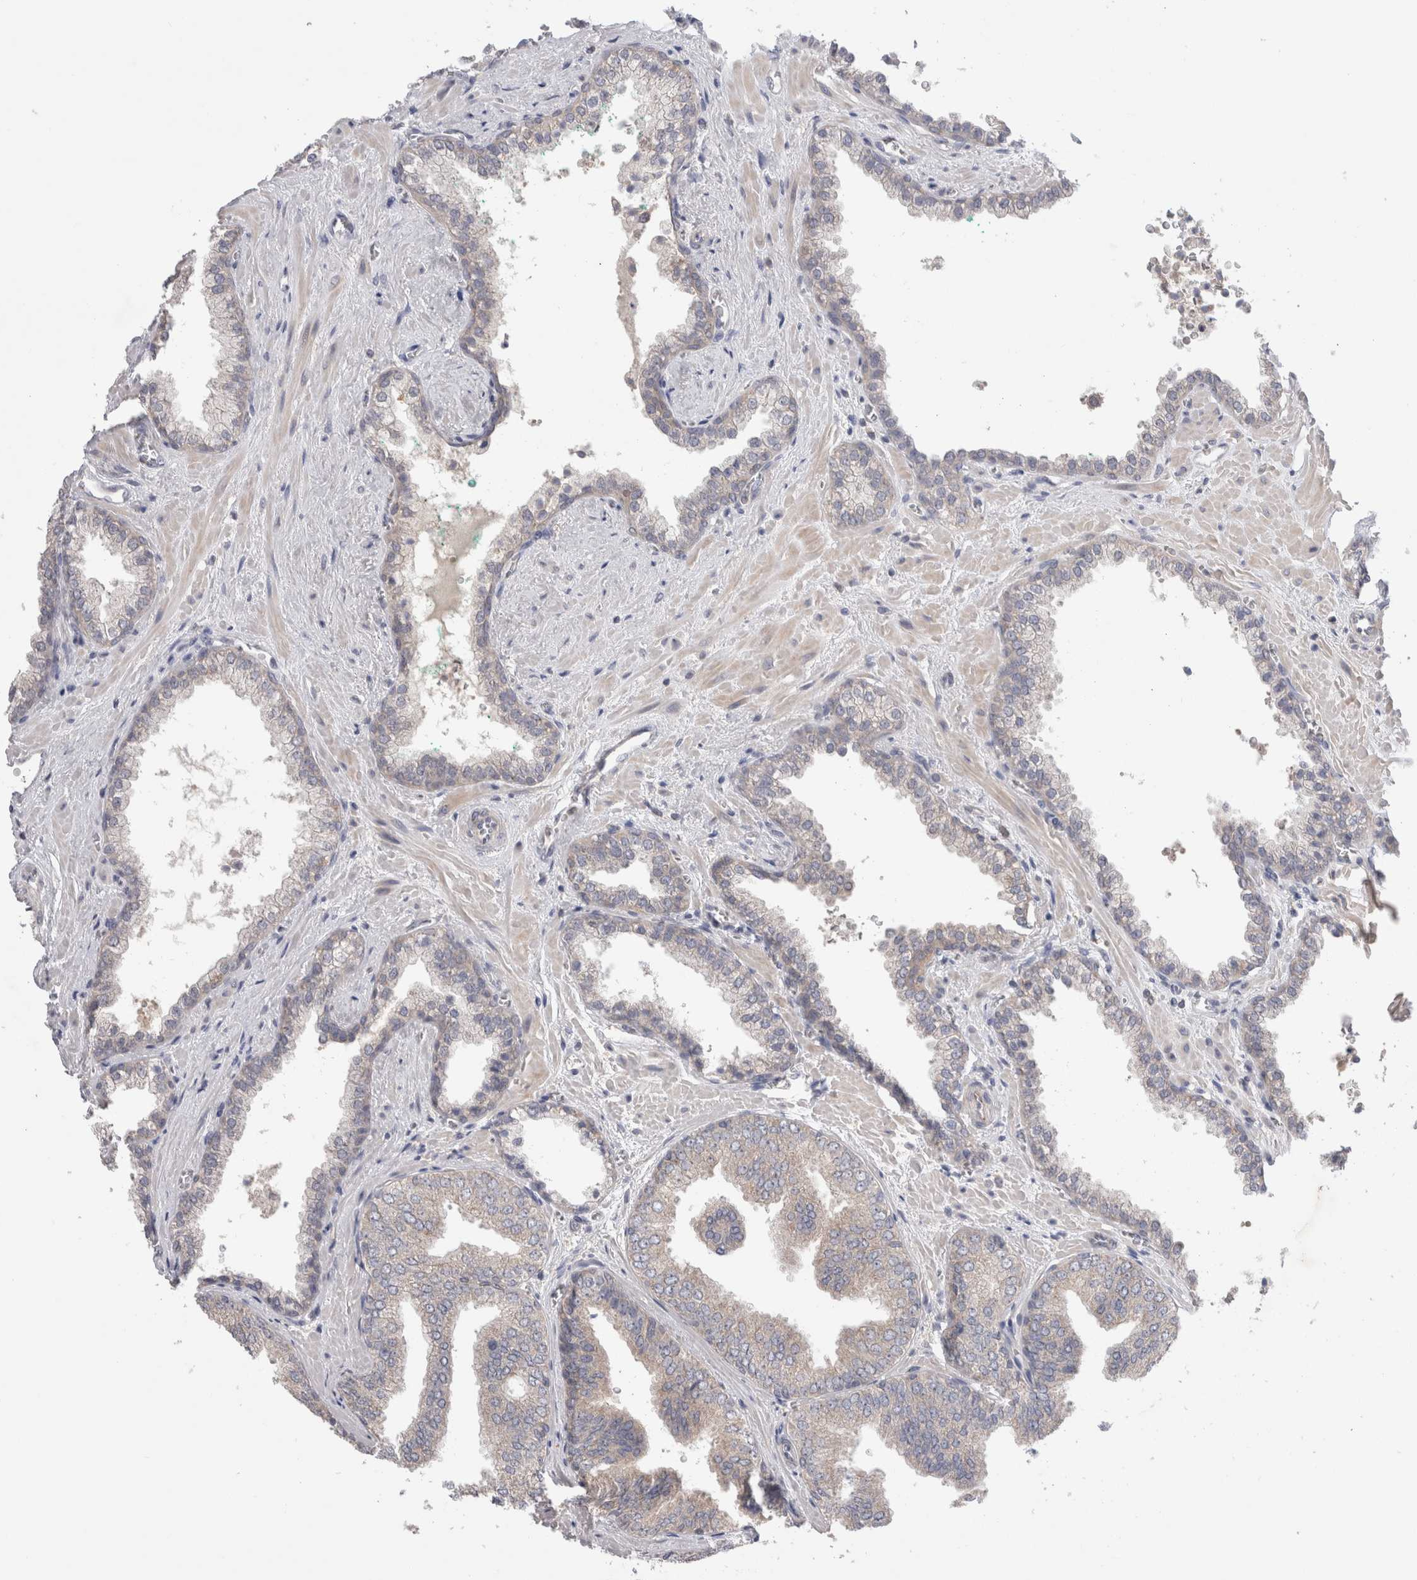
{"staining": {"intensity": "negative", "quantity": "none", "location": "none"}, "tissue": "prostate cancer", "cell_type": "Tumor cells", "image_type": "cancer", "snomed": [{"axis": "morphology", "description": "Adenocarcinoma, Low grade"}, {"axis": "topography", "description": "Prostate"}], "caption": "This is a photomicrograph of immunohistochemistry staining of prostate adenocarcinoma (low-grade), which shows no expression in tumor cells.", "gene": "IFT74", "patient": {"sex": "male", "age": 71}}